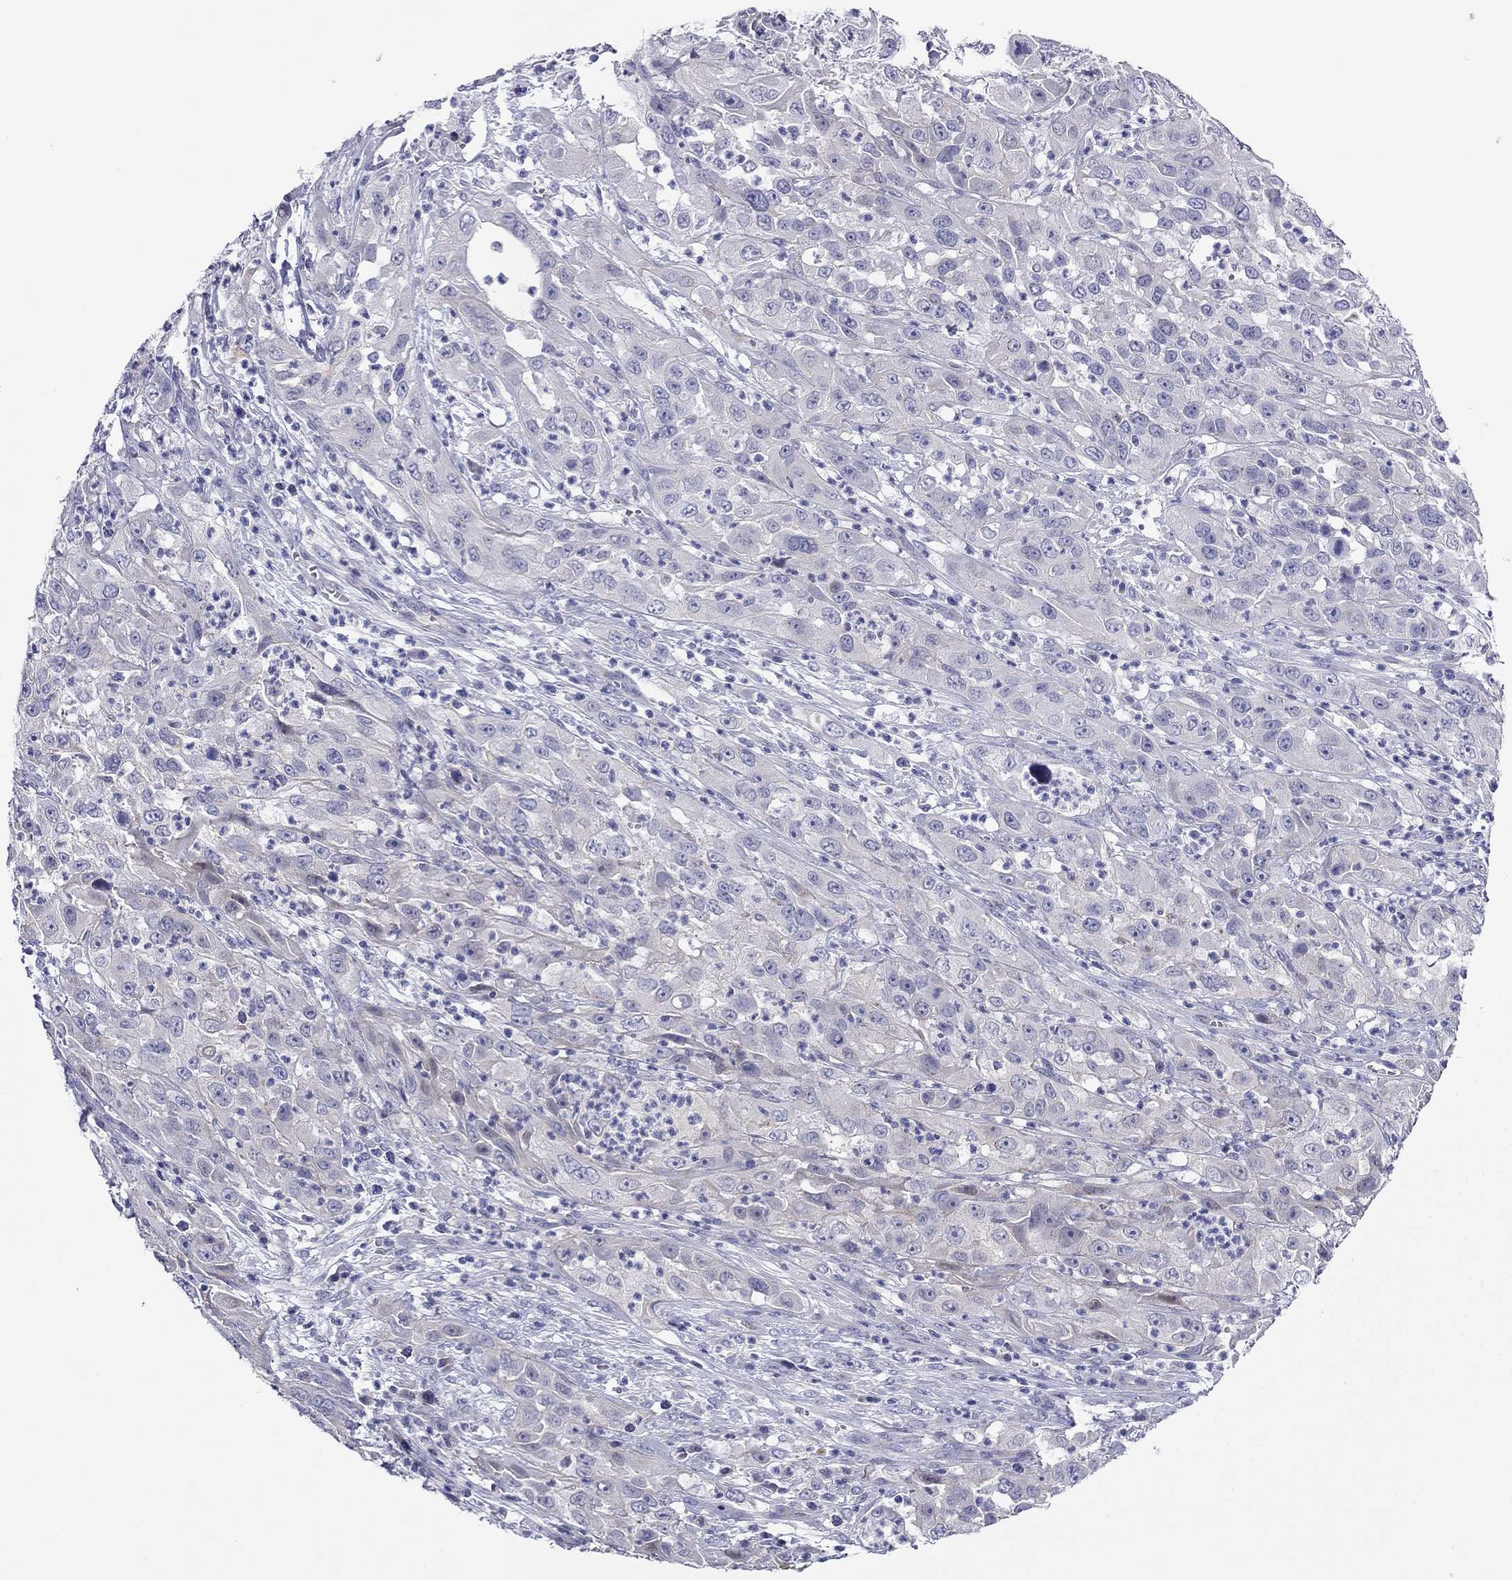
{"staining": {"intensity": "negative", "quantity": "none", "location": "none"}, "tissue": "cervical cancer", "cell_type": "Tumor cells", "image_type": "cancer", "snomed": [{"axis": "morphology", "description": "Squamous cell carcinoma, NOS"}, {"axis": "topography", "description": "Cervix"}], "caption": "The micrograph demonstrates no staining of tumor cells in cervical squamous cell carcinoma.", "gene": "MGAT4C", "patient": {"sex": "female", "age": 32}}